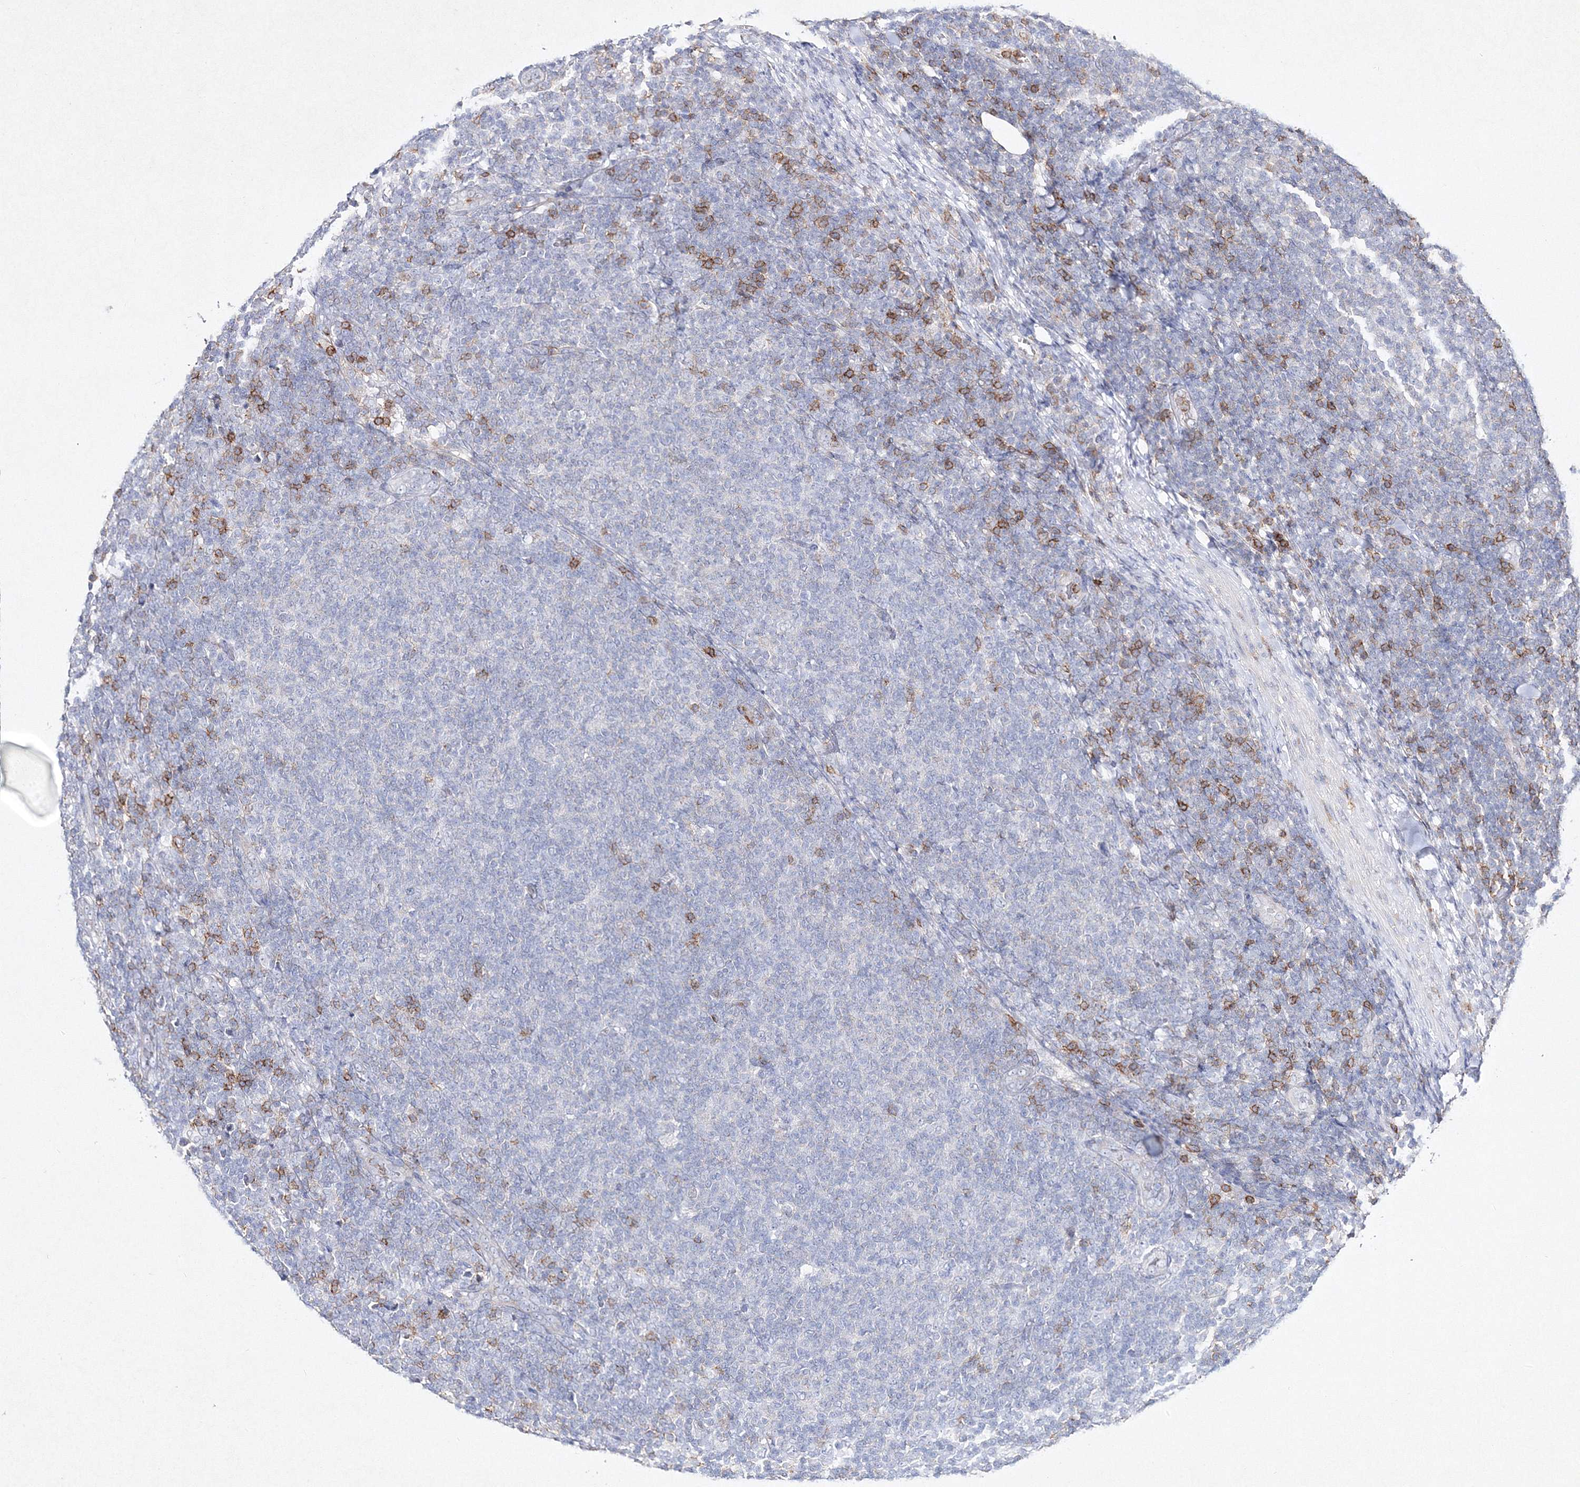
{"staining": {"intensity": "negative", "quantity": "none", "location": "none"}, "tissue": "lymphoma", "cell_type": "Tumor cells", "image_type": "cancer", "snomed": [{"axis": "morphology", "description": "Malignant lymphoma, non-Hodgkin's type, Low grade"}, {"axis": "topography", "description": "Lymph node"}], "caption": "This image is of lymphoma stained with IHC to label a protein in brown with the nuclei are counter-stained blue. There is no staining in tumor cells.", "gene": "HCST", "patient": {"sex": "male", "age": 66}}